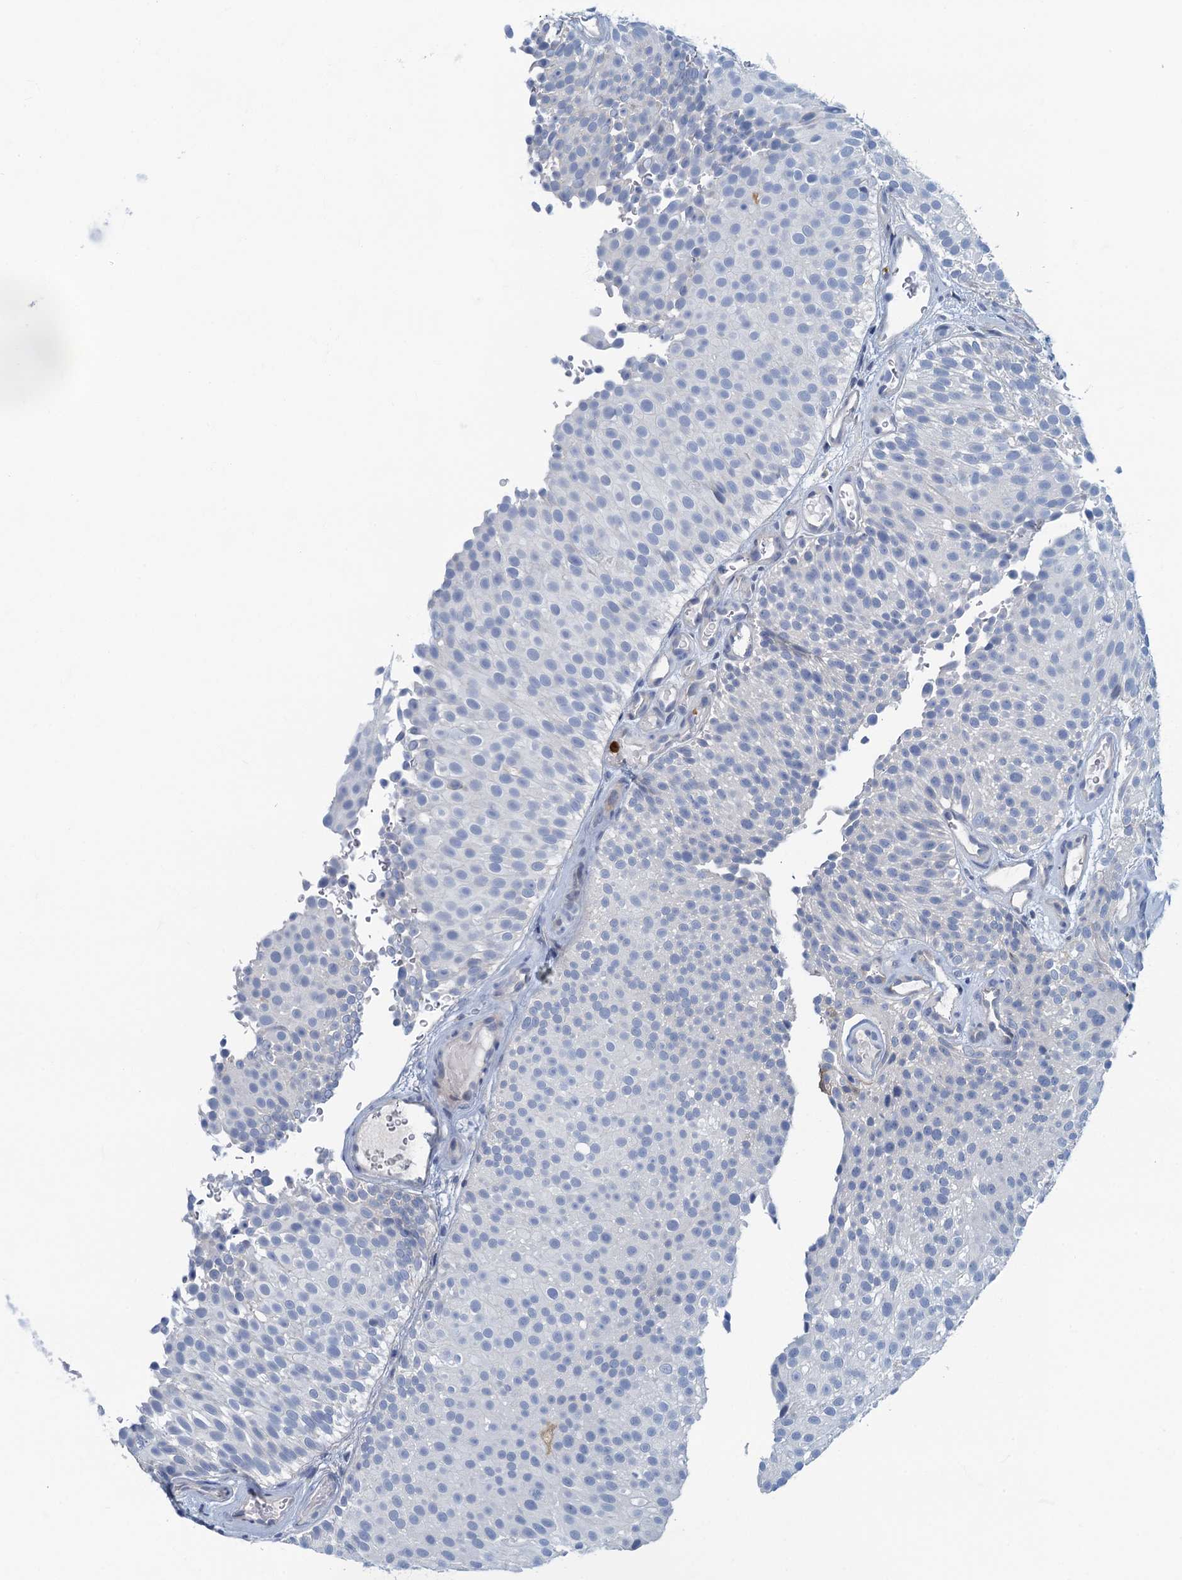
{"staining": {"intensity": "negative", "quantity": "none", "location": "none"}, "tissue": "urothelial cancer", "cell_type": "Tumor cells", "image_type": "cancer", "snomed": [{"axis": "morphology", "description": "Urothelial carcinoma, Low grade"}, {"axis": "topography", "description": "Urinary bladder"}], "caption": "Immunohistochemistry of human urothelial carcinoma (low-grade) exhibits no positivity in tumor cells. (DAB (3,3'-diaminobenzidine) immunohistochemistry (IHC) visualized using brightfield microscopy, high magnification).", "gene": "ANKDD1A", "patient": {"sex": "male", "age": 78}}